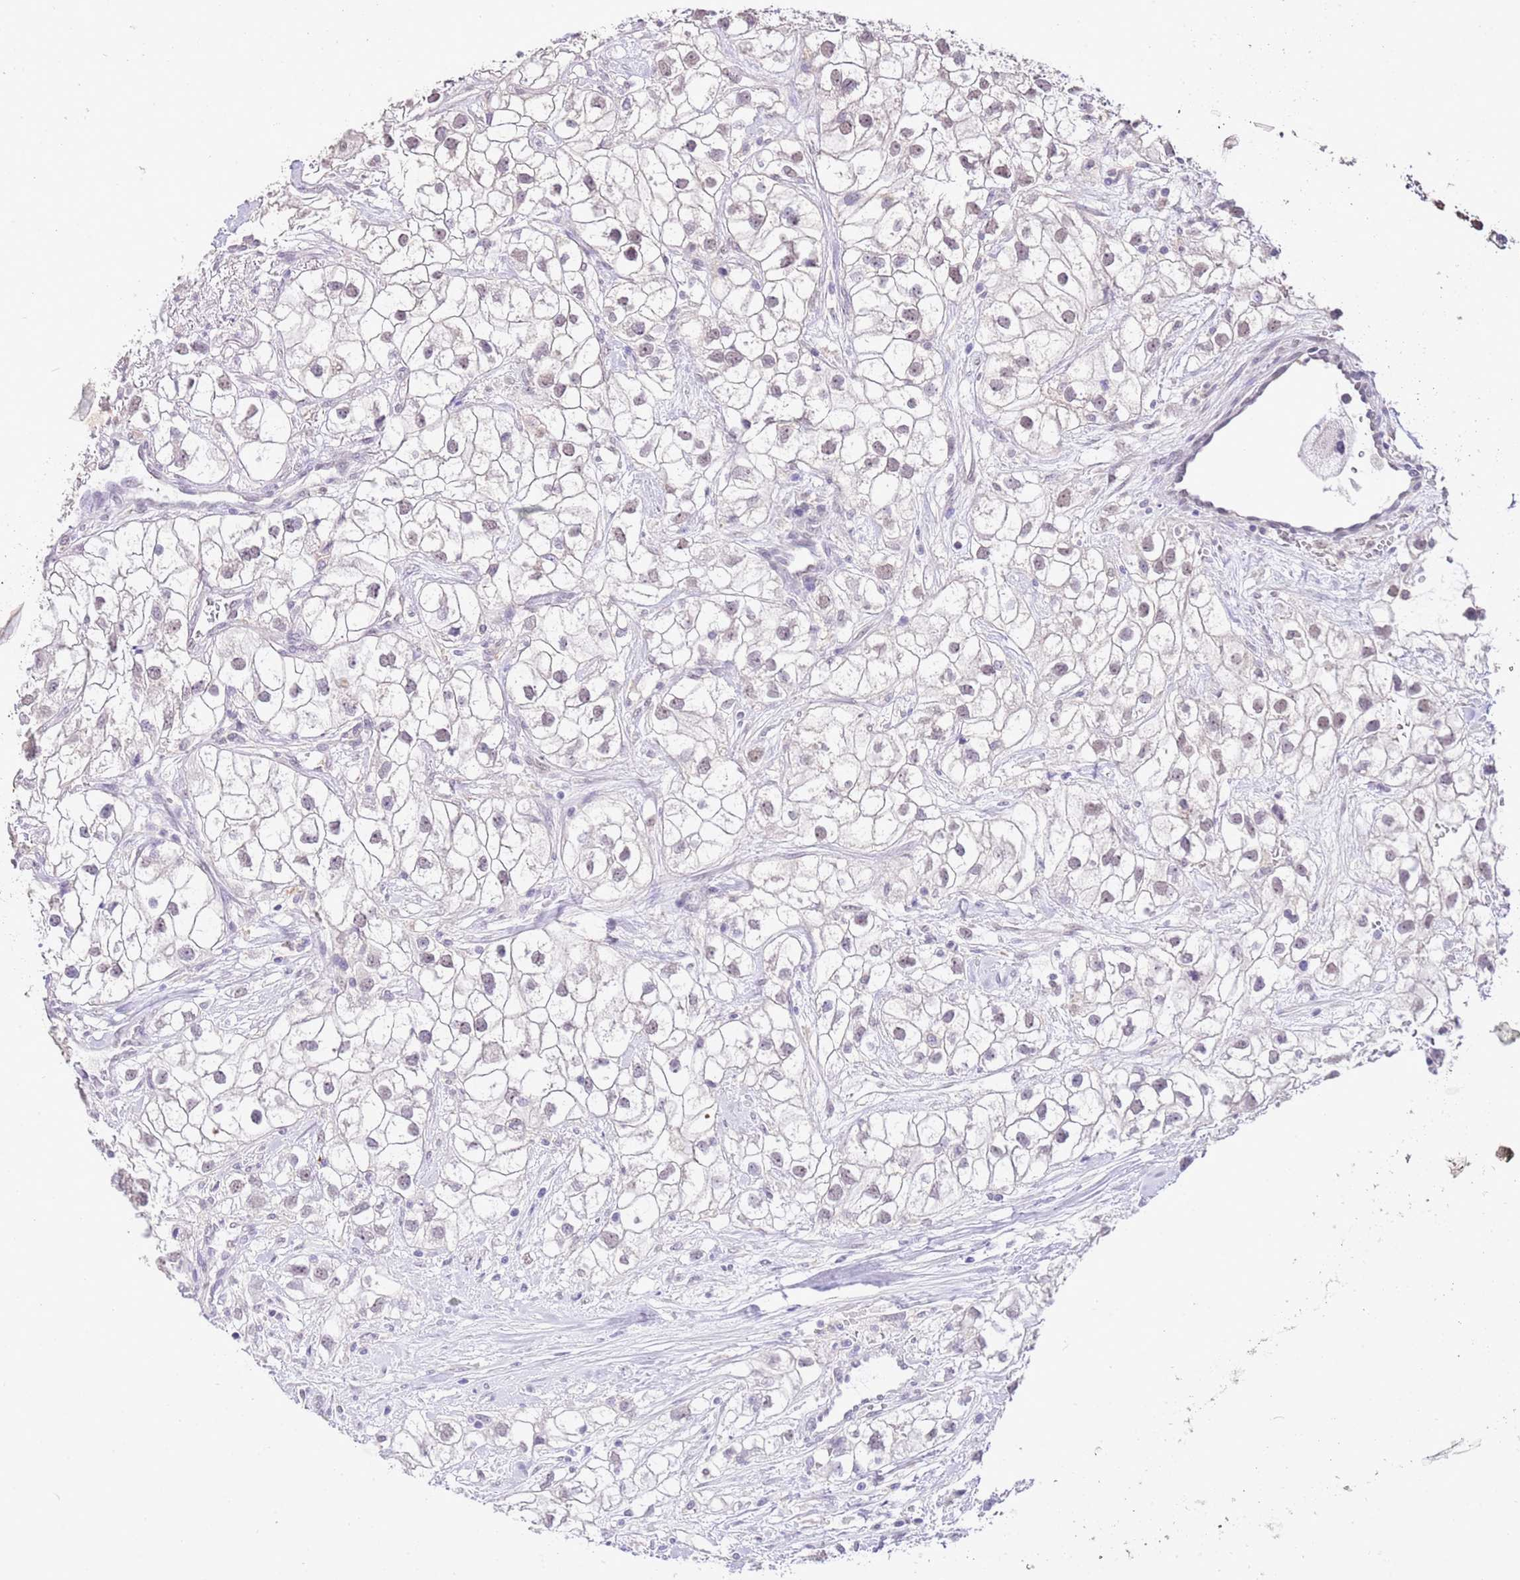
{"staining": {"intensity": "weak", "quantity": ">75%", "location": "nuclear"}, "tissue": "renal cancer", "cell_type": "Tumor cells", "image_type": "cancer", "snomed": [{"axis": "morphology", "description": "Adenocarcinoma, NOS"}, {"axis": "topography", "description": "Kidney"}], "caption": "Human renal adenocarcinoma stained with a brown dye demonstrates weak nuclear positive expression in approximately >75% of tumor cells.", "gene": "IZUMO4", "patient": {"sex": "male", "age": 59}}